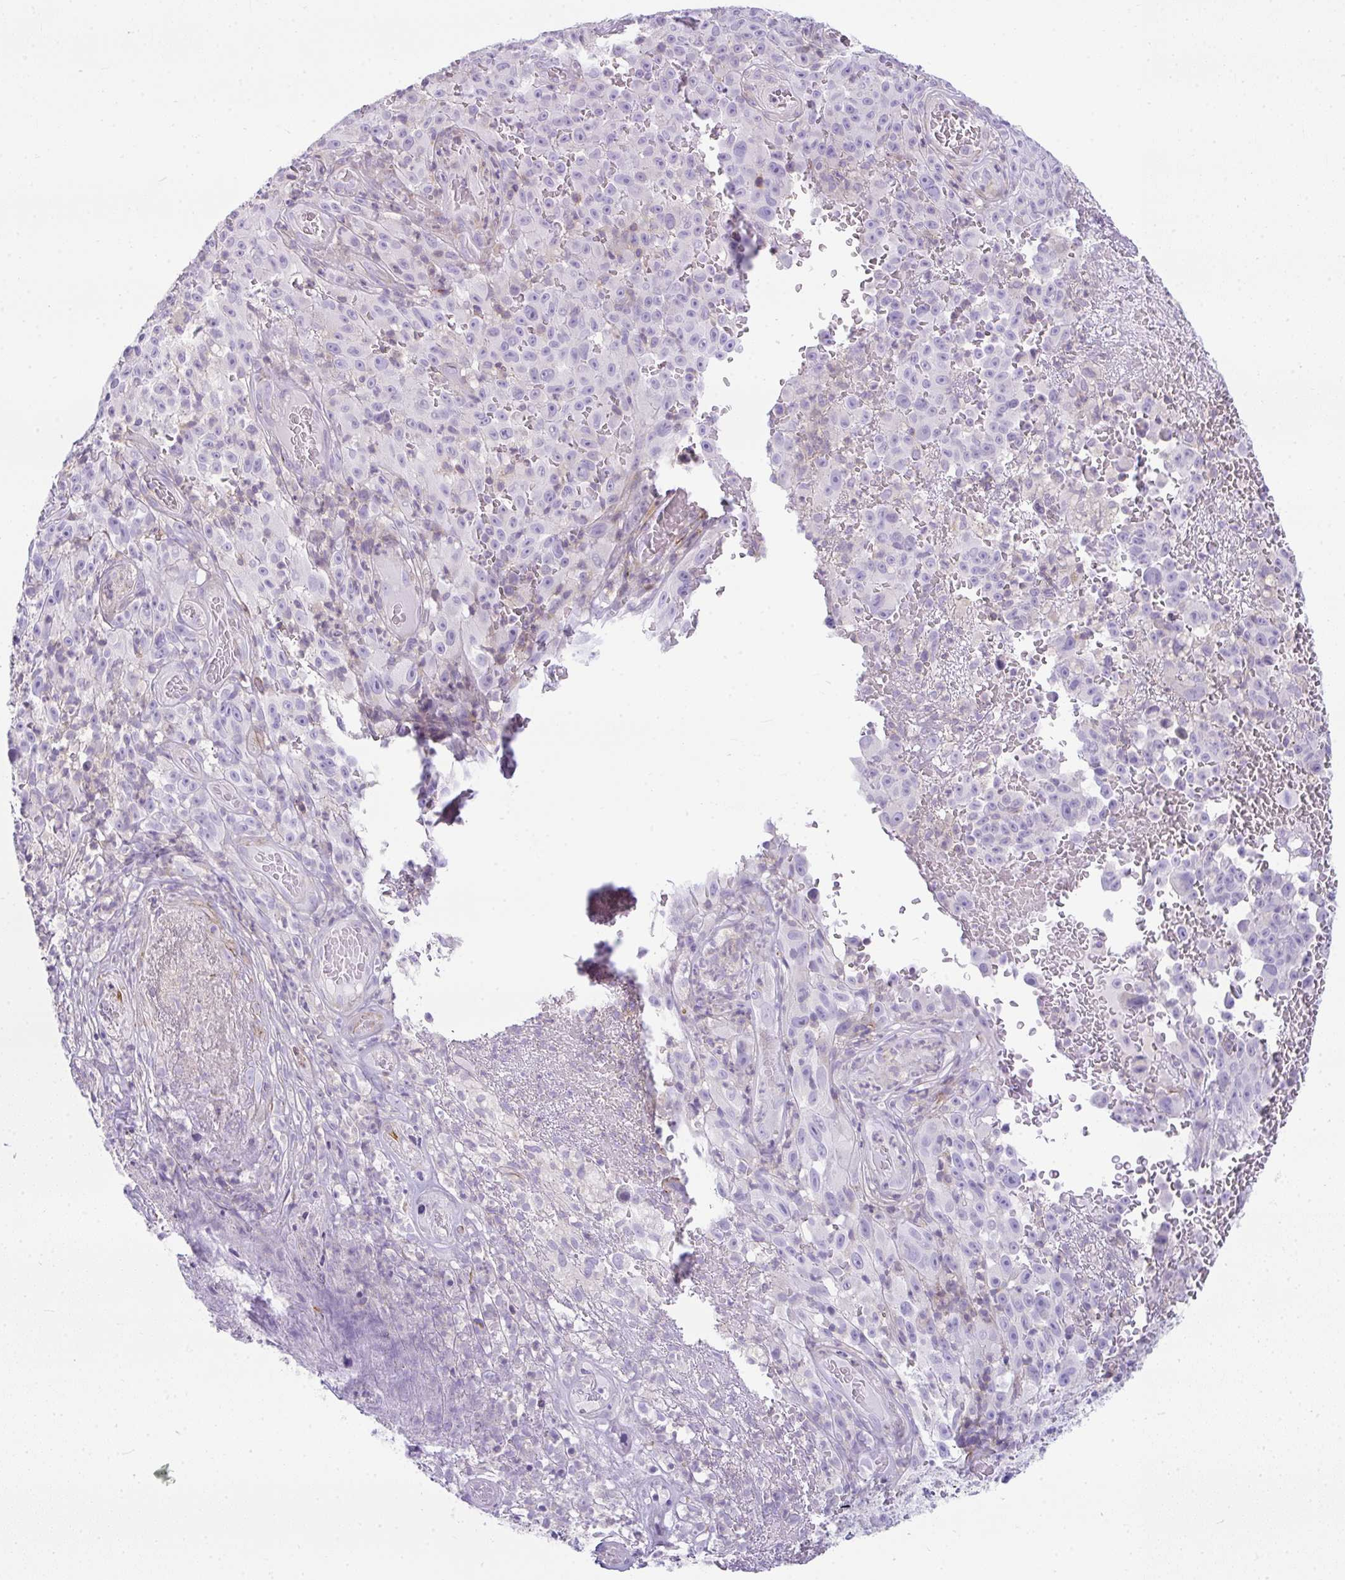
{"staining": {"intensity": "negative", "quantity": "none", "location": "none"}, "tissue": "melanoma", "cell_type": "Tumor cells", "image_type": "cancer", "snomed": [{"axis": "morphology", "description": "Malignant melanoma, NOS"}, {"axis": "topography", "description": "Skin"}], "caption": "Immunohistochemistry (IHC) histopathology image of neoplastic tissue: melanoma stained with DAB reveals no significant protein staining in tumor cells.", "gene": "CDRT15", "patient": {"sex": "female", "age": 82}}